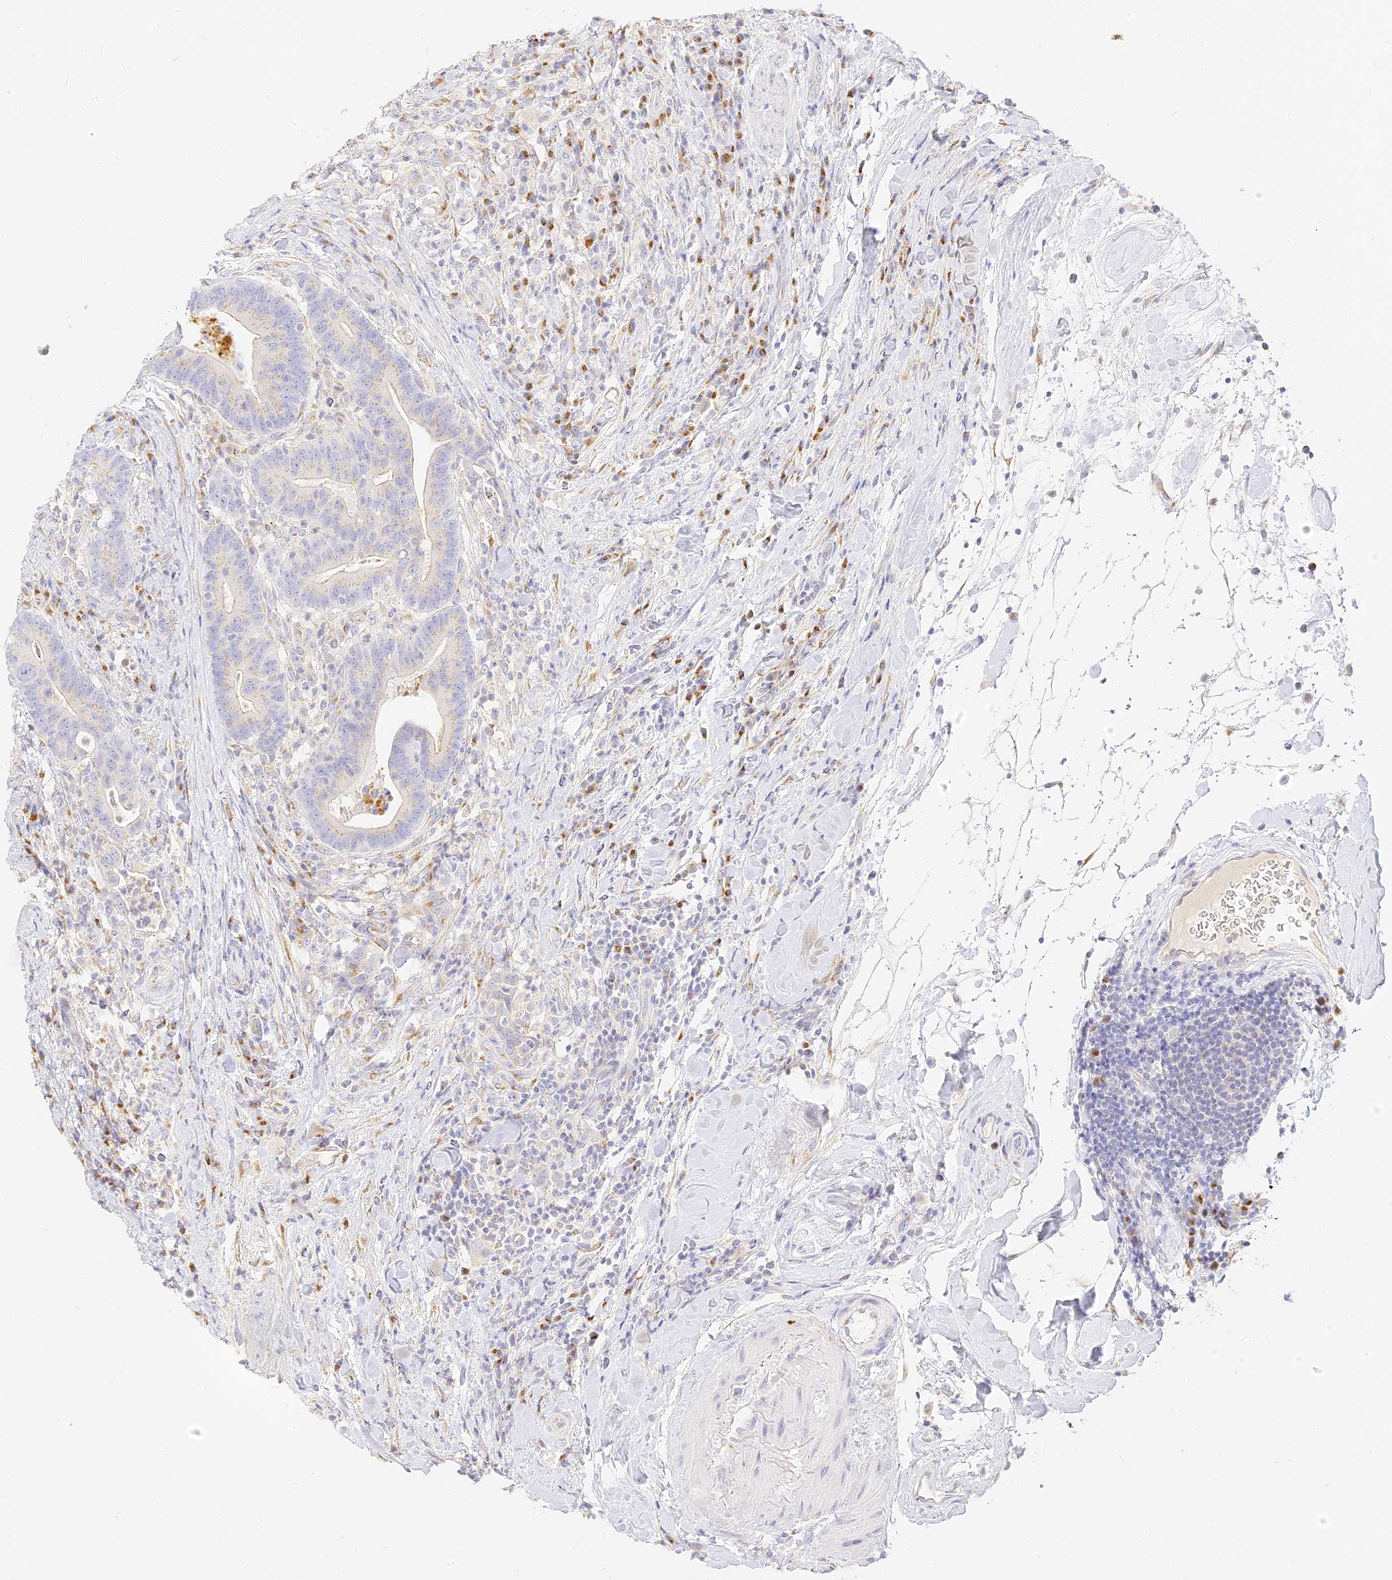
{"staining": {"intensity": "weak", "quantity": "25%-75%", "location": "cytoplasmic/membranous"}, "tissue": "colorectal cancer", "cell_type": "Tumor cells", "image_type": "cancer", "snomed": [{"axis": "morphology", "description": "Adenocarcinoma, NOS"}, {"axis": "topography", "description": "Colon"}], "caption": "DAB (3,3'-diaminobenzidine) immunohistochemical staining of colorectal adenocarcinoma reveals weak cytoplasmic/membranous protein positivity in approximately 25%-75% of tumor cells. Using DAB (3,3'-diaminobenzidine) (brown) and hematoxylin (blue) stains, captured at high magnification using brightfield microscopy.", "gene": "SEC13", "patient": {"sex": "female", "age": 66}}